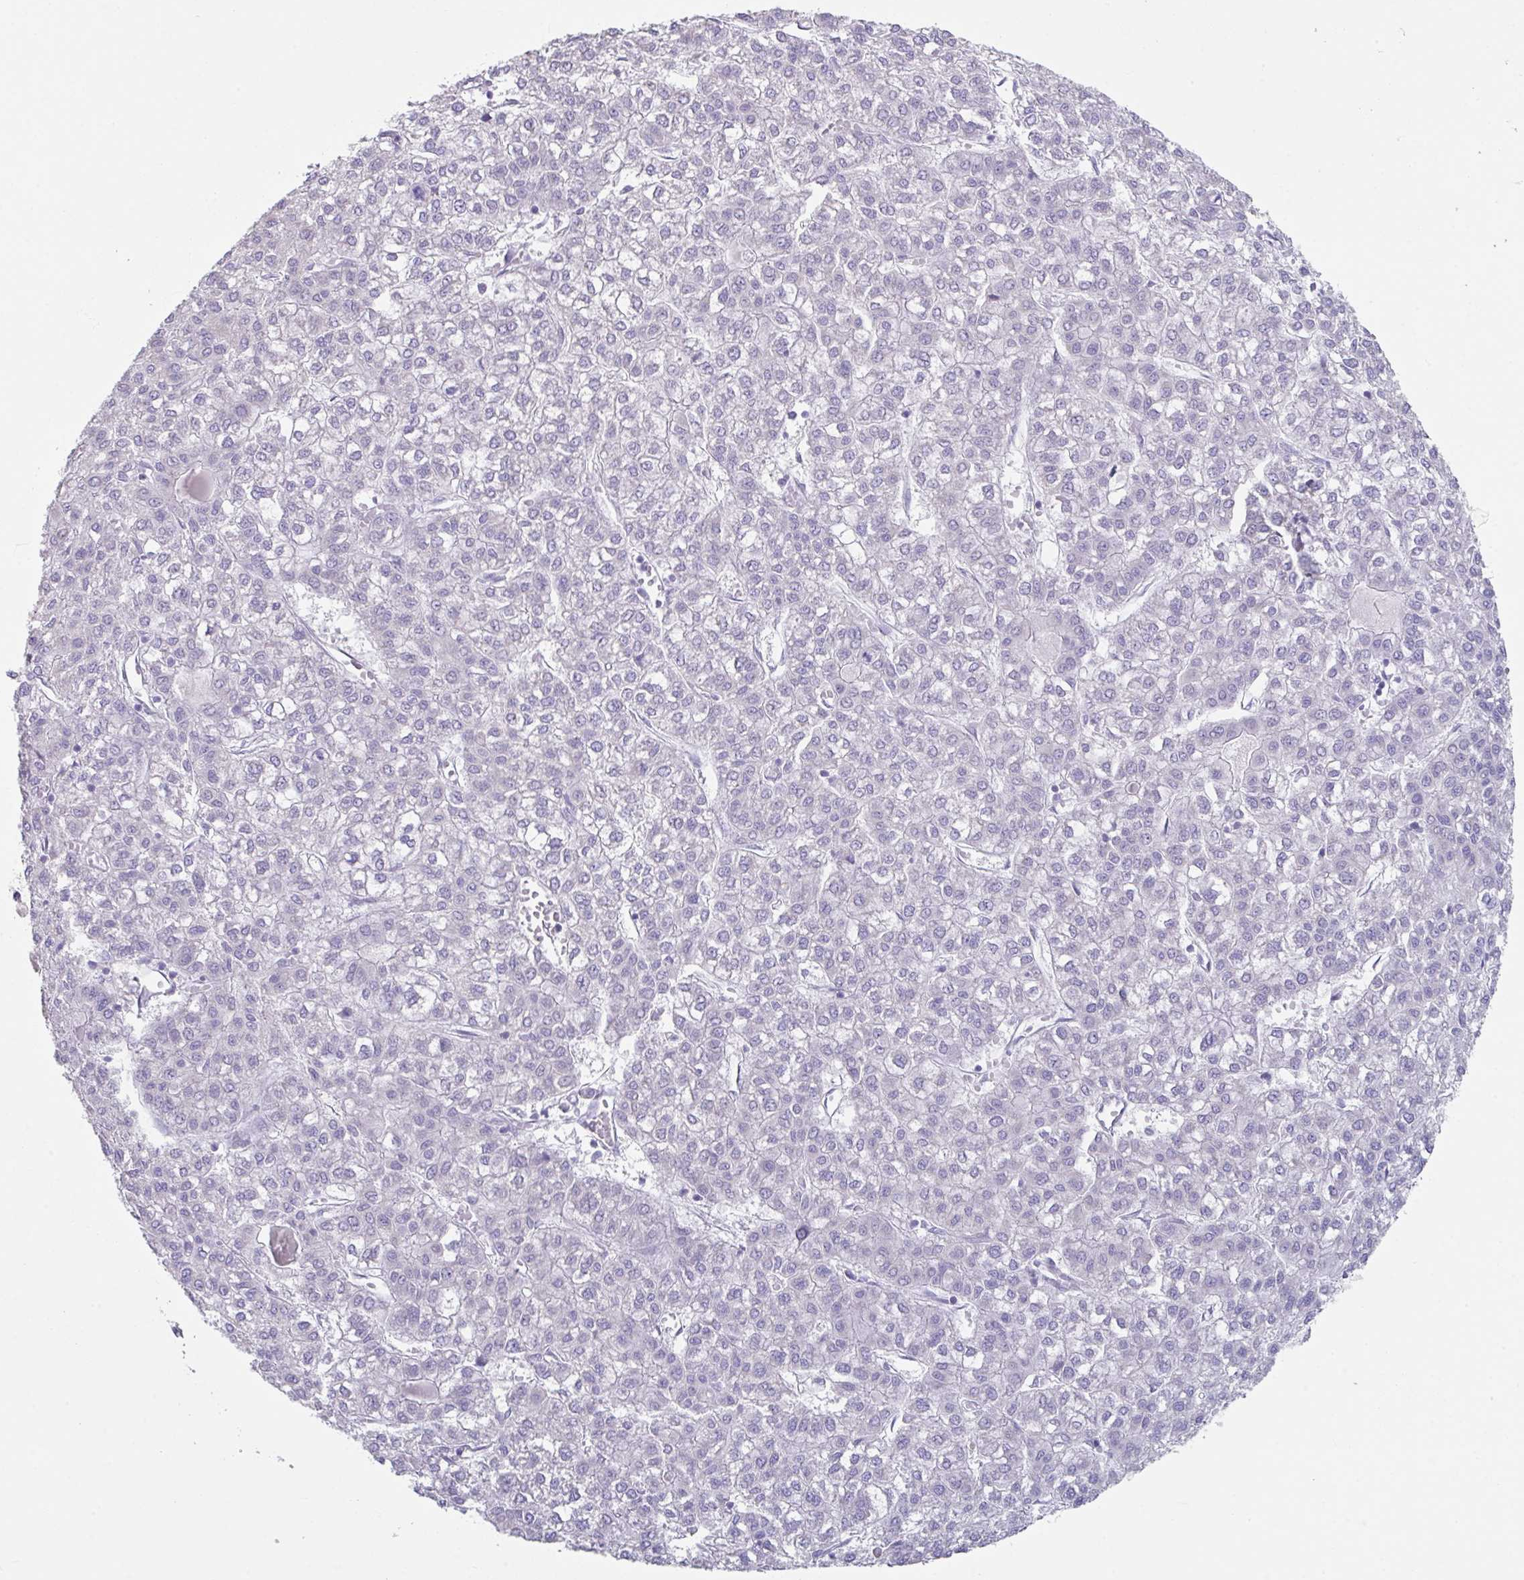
{"staining": {"intensity": "negative", "quantity": "none", "location": "none"}, "tissue": "liver cancer", "cell_type": "Tumor cells", "image_type": "cancer", "snomed": [{"axis": "morphology", "description": "Carcinoma, Hepatocellular, NOS"}, {"axis": "topography", "description": "Liver"}], "caption": "This is an IHC image of hepatocellular carcinoma (liver). There is no positivity in tumor cells.", "gene": "SLC44A4", "patient": {"sex": "female", "age": 43}}